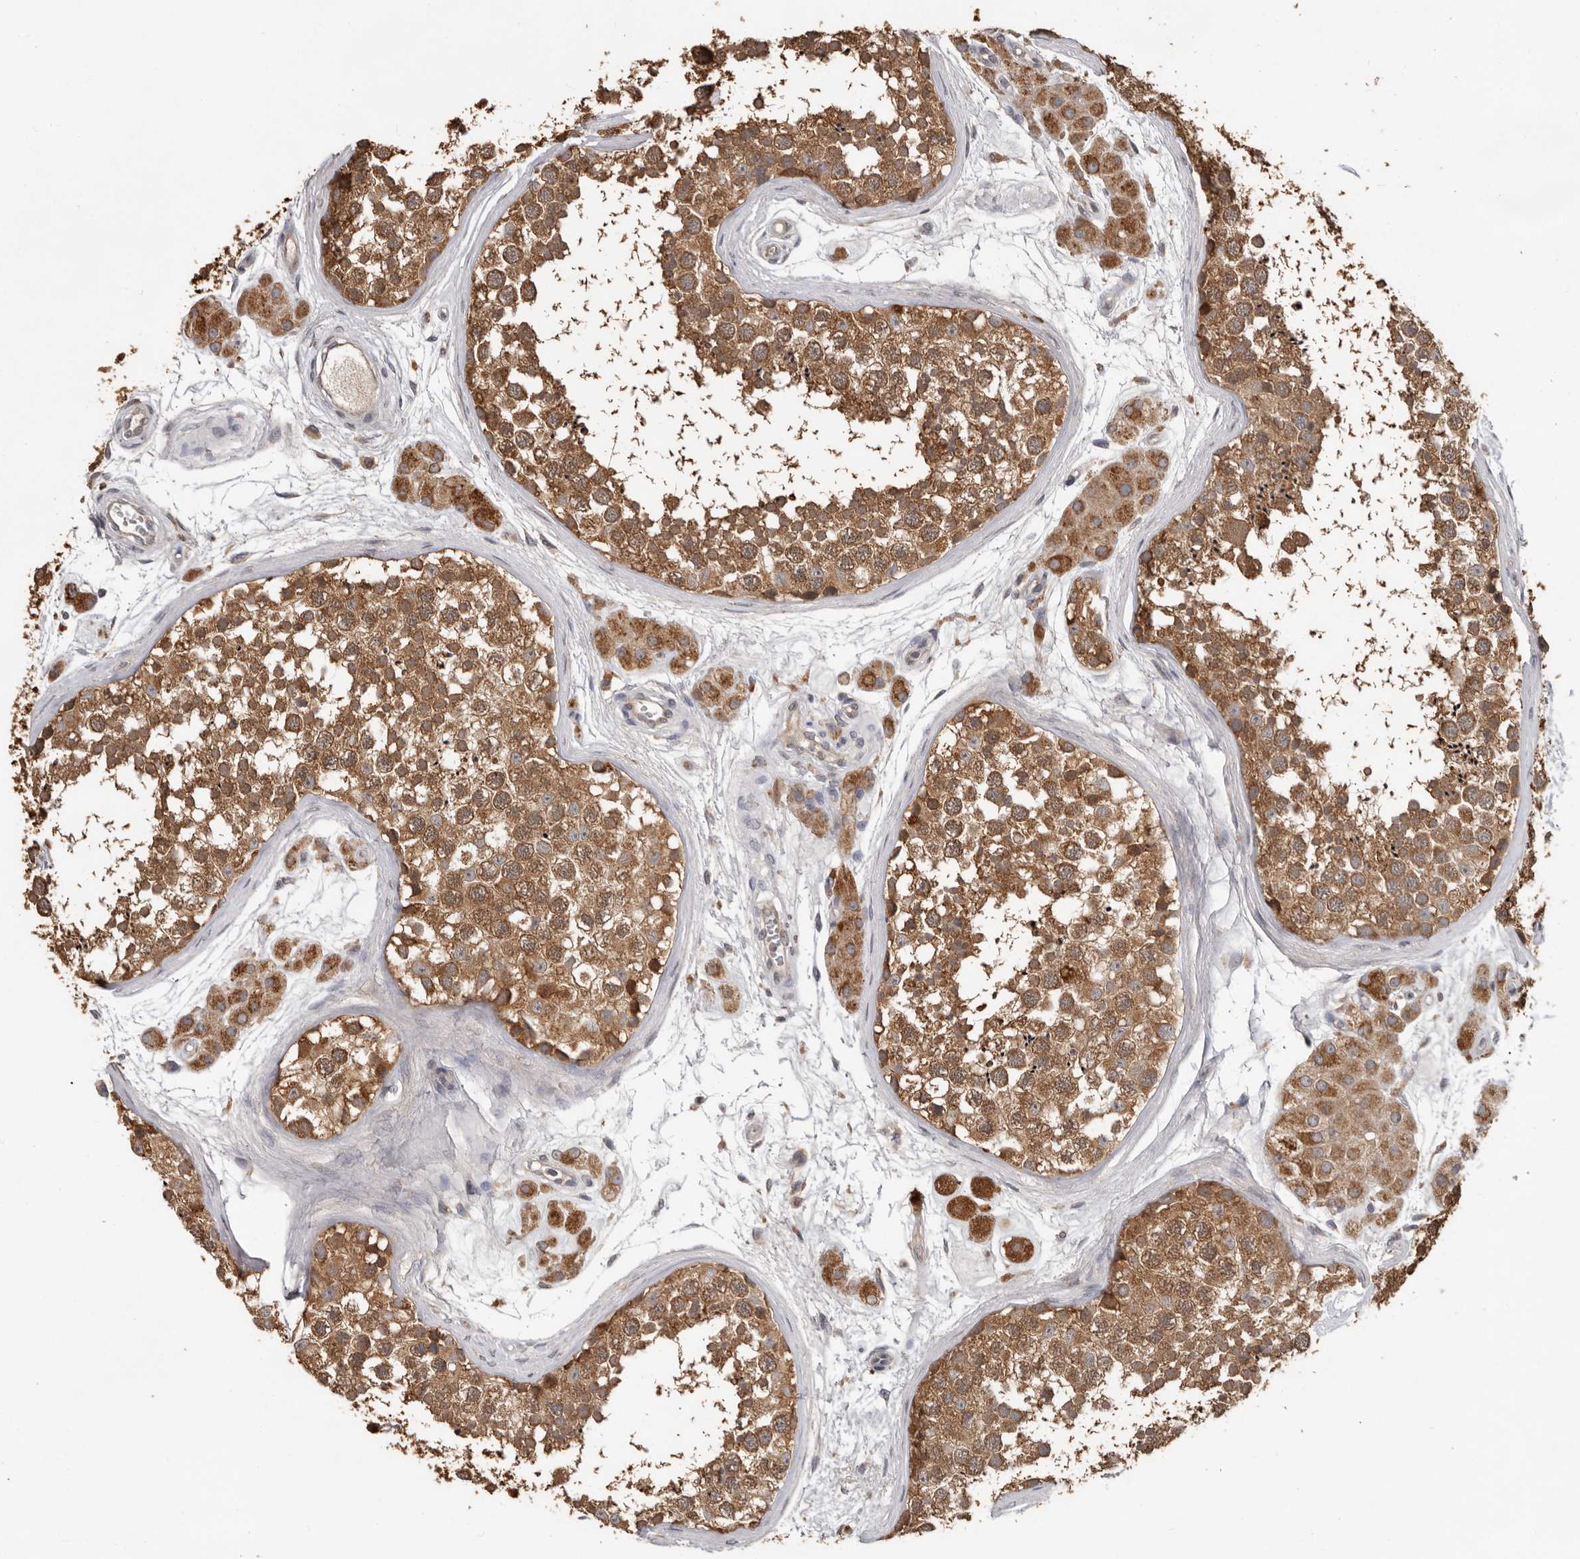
{"staining": {"intensity": "moderate", "quantity": ">75%", "location": "cytoplasmic/membranous"}, "tissue": "testis", "cell_type": "Cells in seminiferous ducts", "image_type": "normal", "snomed": [{"axis": "morphology", "description": "Normal tissue, NOS"}, {"axis": "topography", "description": "Testis"}], "caption": "A histopathology image showing moderate cytoplasmic/membranous positivity in about >75% of cells in seminiferous ducts in benign testis, as visualized by brown immunohistochemical staining.", "gene": "MTF1", "patient": {"sex": "male", "age": 56}}